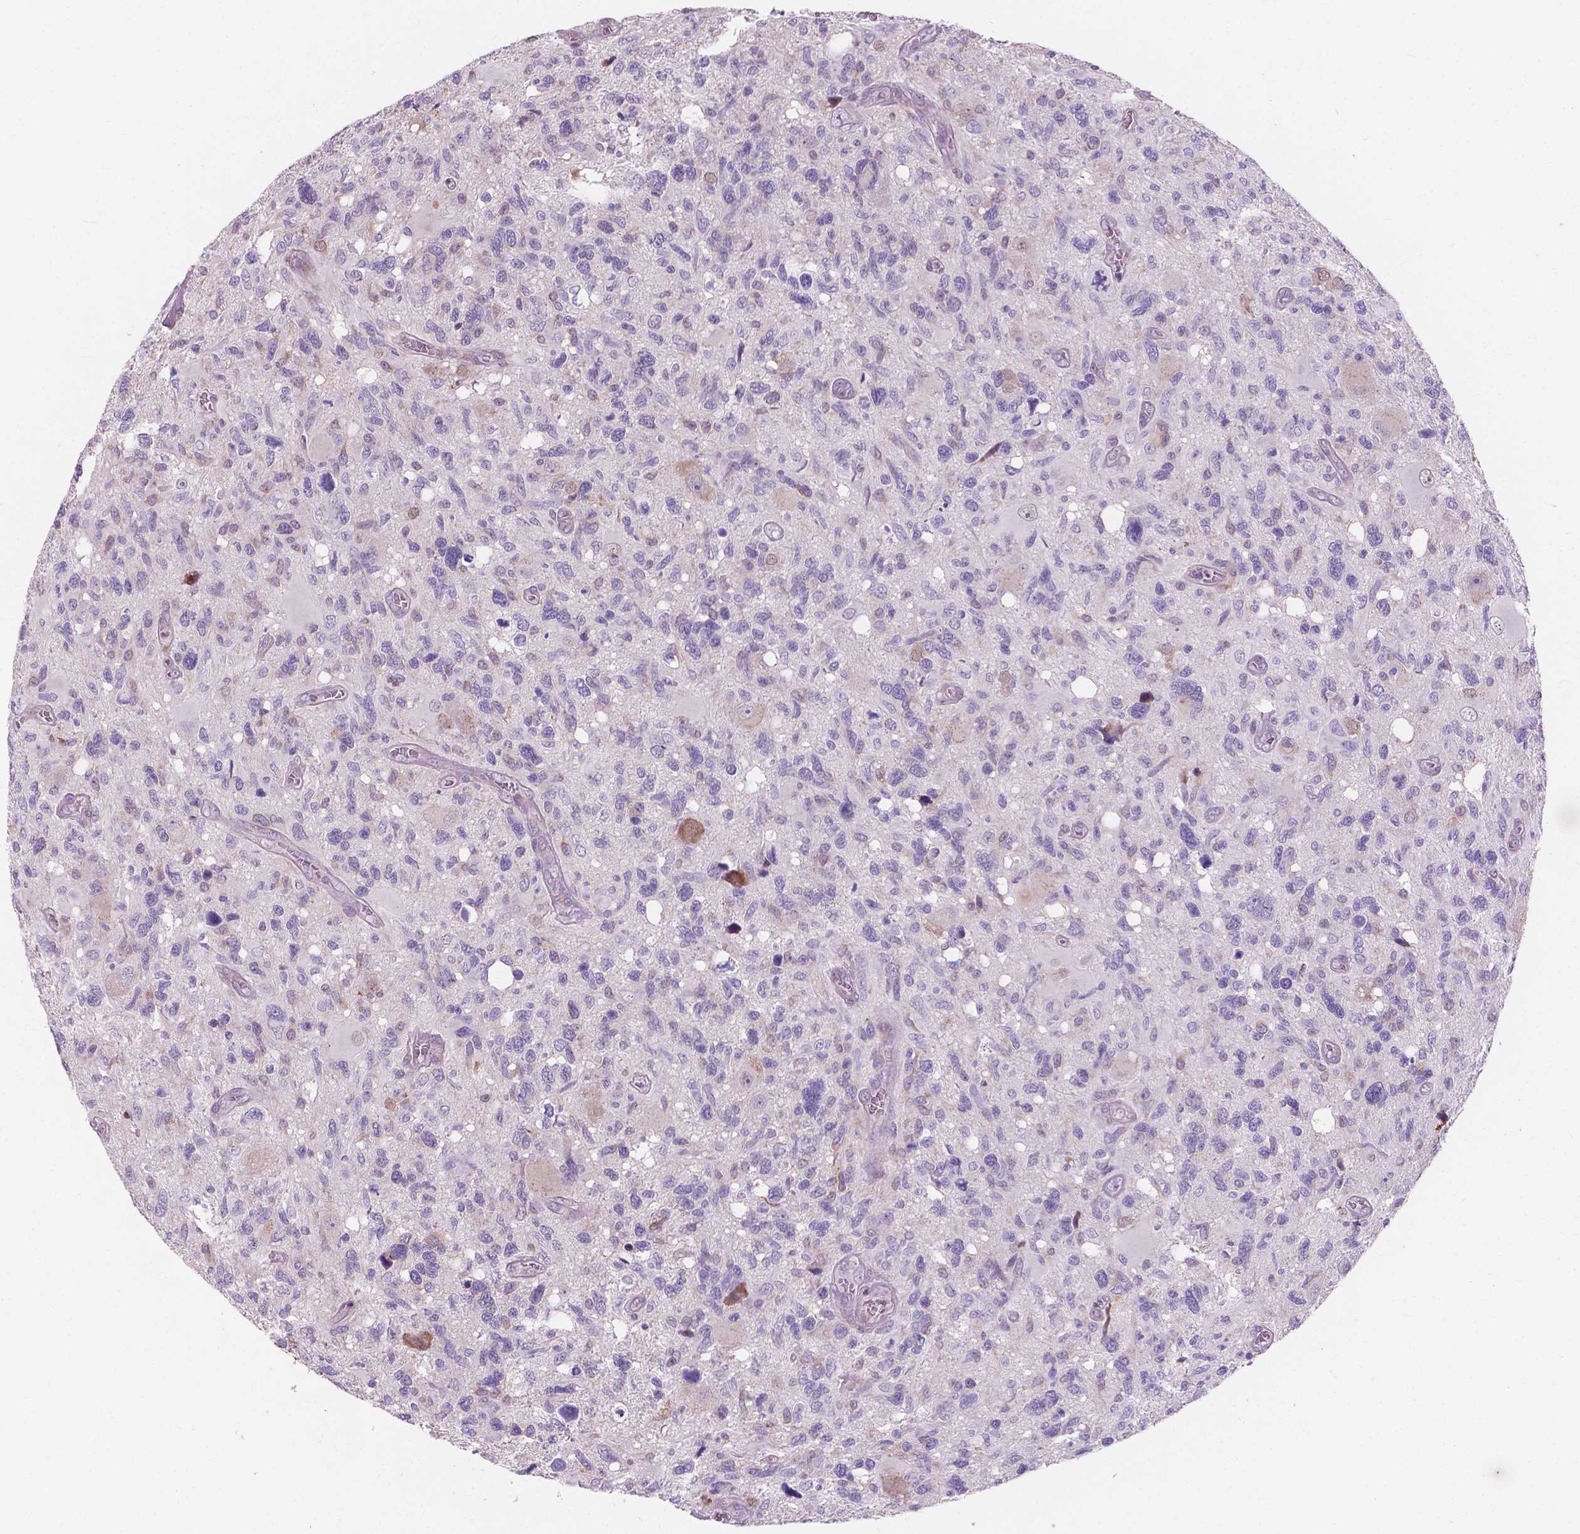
{"staining": {"intensity": "negative", "quantity": "none", "location": "none"}, "tissue": "glioma", "cell_type": "Tumor cells", "image_type": "cancer", "snomed": [{"axis": "morphology", "description": "Glioma, malignant, High grade"}, {"axis": "topography", "description": "Brain"}], "caption": "This micrograph is of malignant high-grade glioma stained with immunohistochemistry (IHC) to label a protein in brown with the nuclei are counter-stained blue. There is no expression in tumor cells.", "gene": "IREB2", "patient": {"sex": "male", "age": 49}}